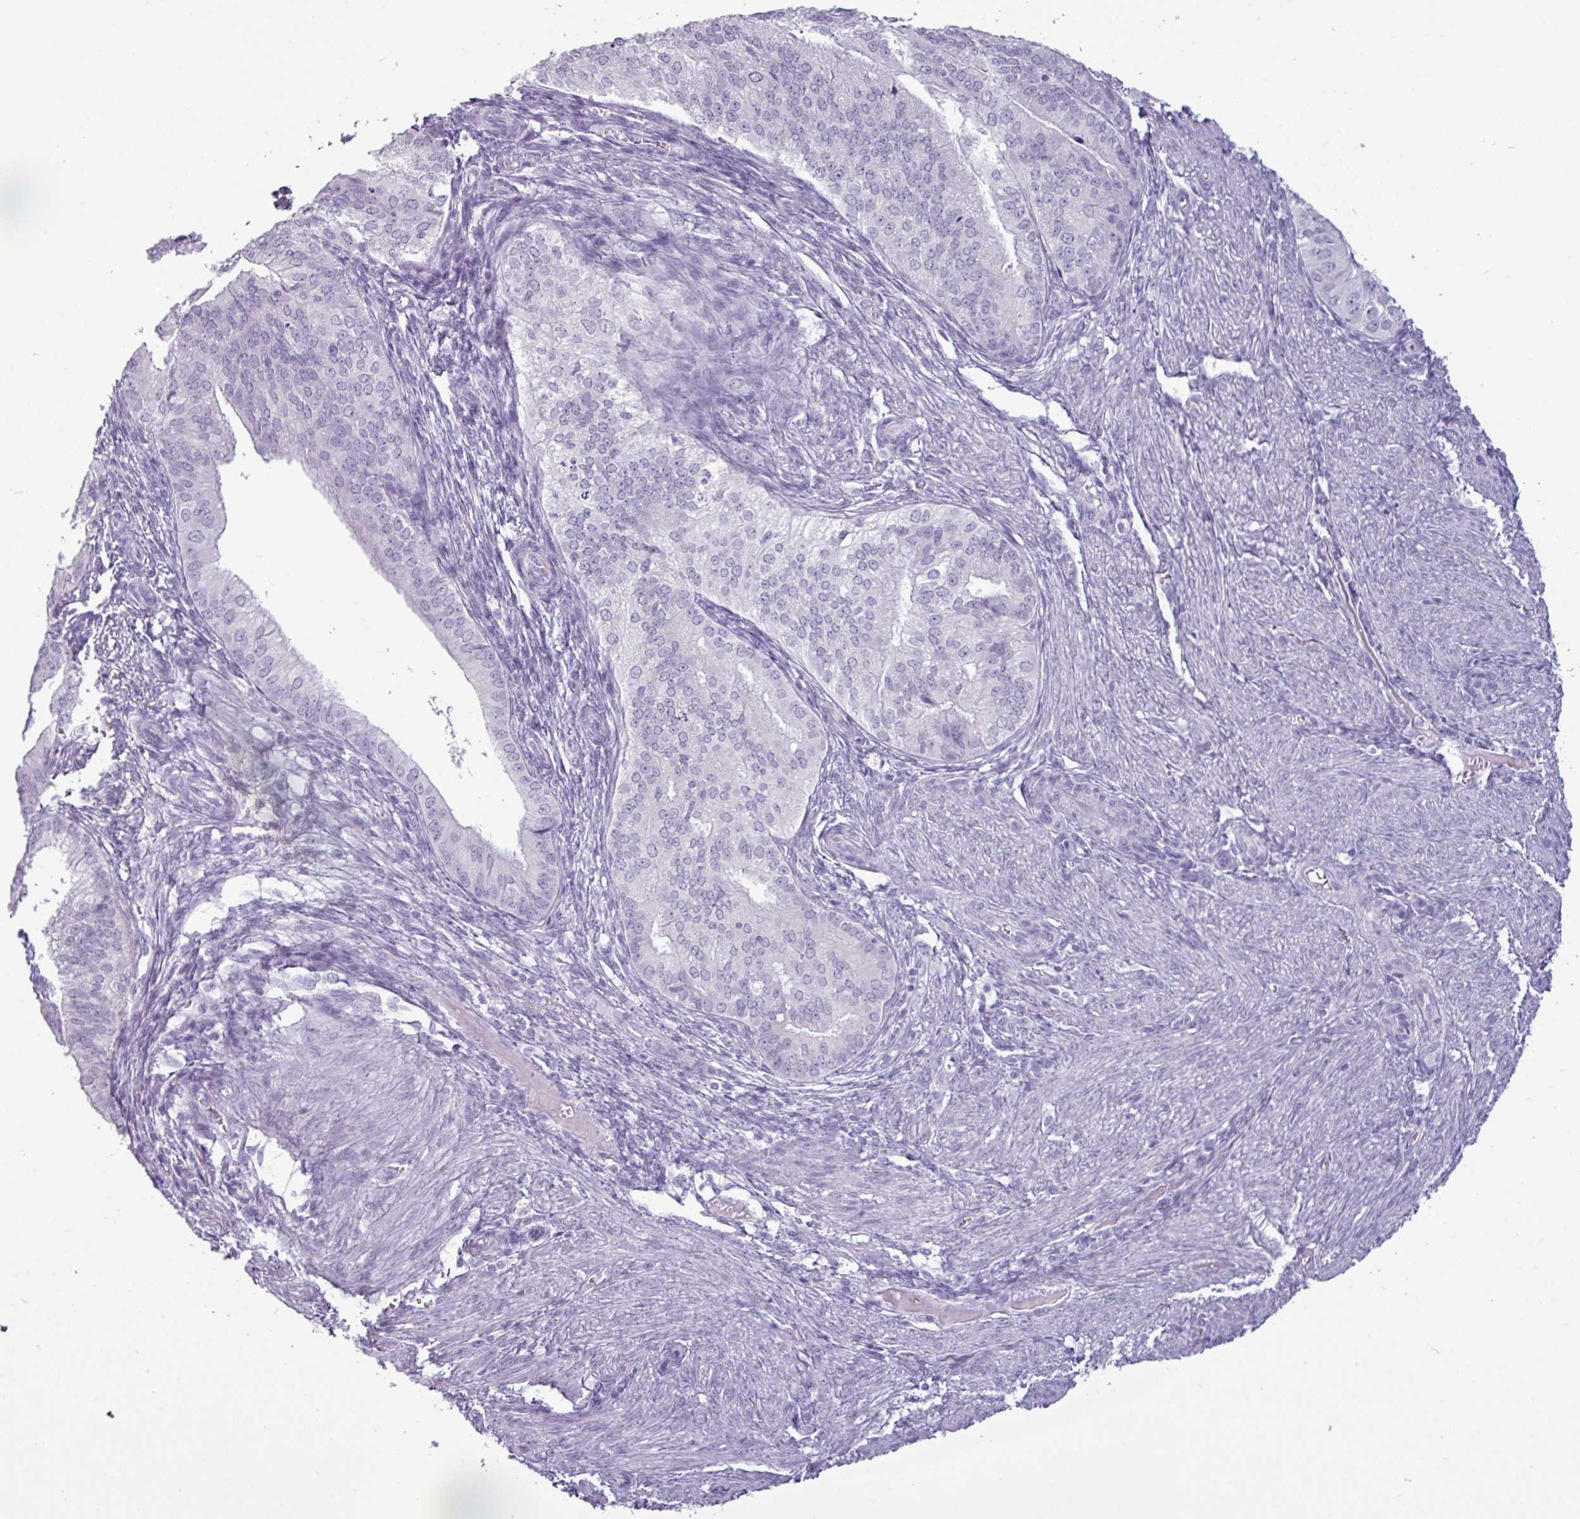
{"staining": {"intensity": "negative", "quantity": "none", "location": "none"}, "tissue": "endometrial cancer", "cell_type": "Tumor cells", "image_type": "cancer", "snomed": [{"axis": "morphology", "description": "Adenocarcinoma, NOS"}, {"axis": "topography", "description": "Endometrium"}], "caption": "Photomicrograph shows no protein expression in tumor cells of endometrial adenocarcinoma tissue. (DAB (3,3'-diaminobenzidine) immunohistochemistry (IHC), high magnification).", "gene": "AMY2A", "patient": {"sex": "female", "age": 50}}